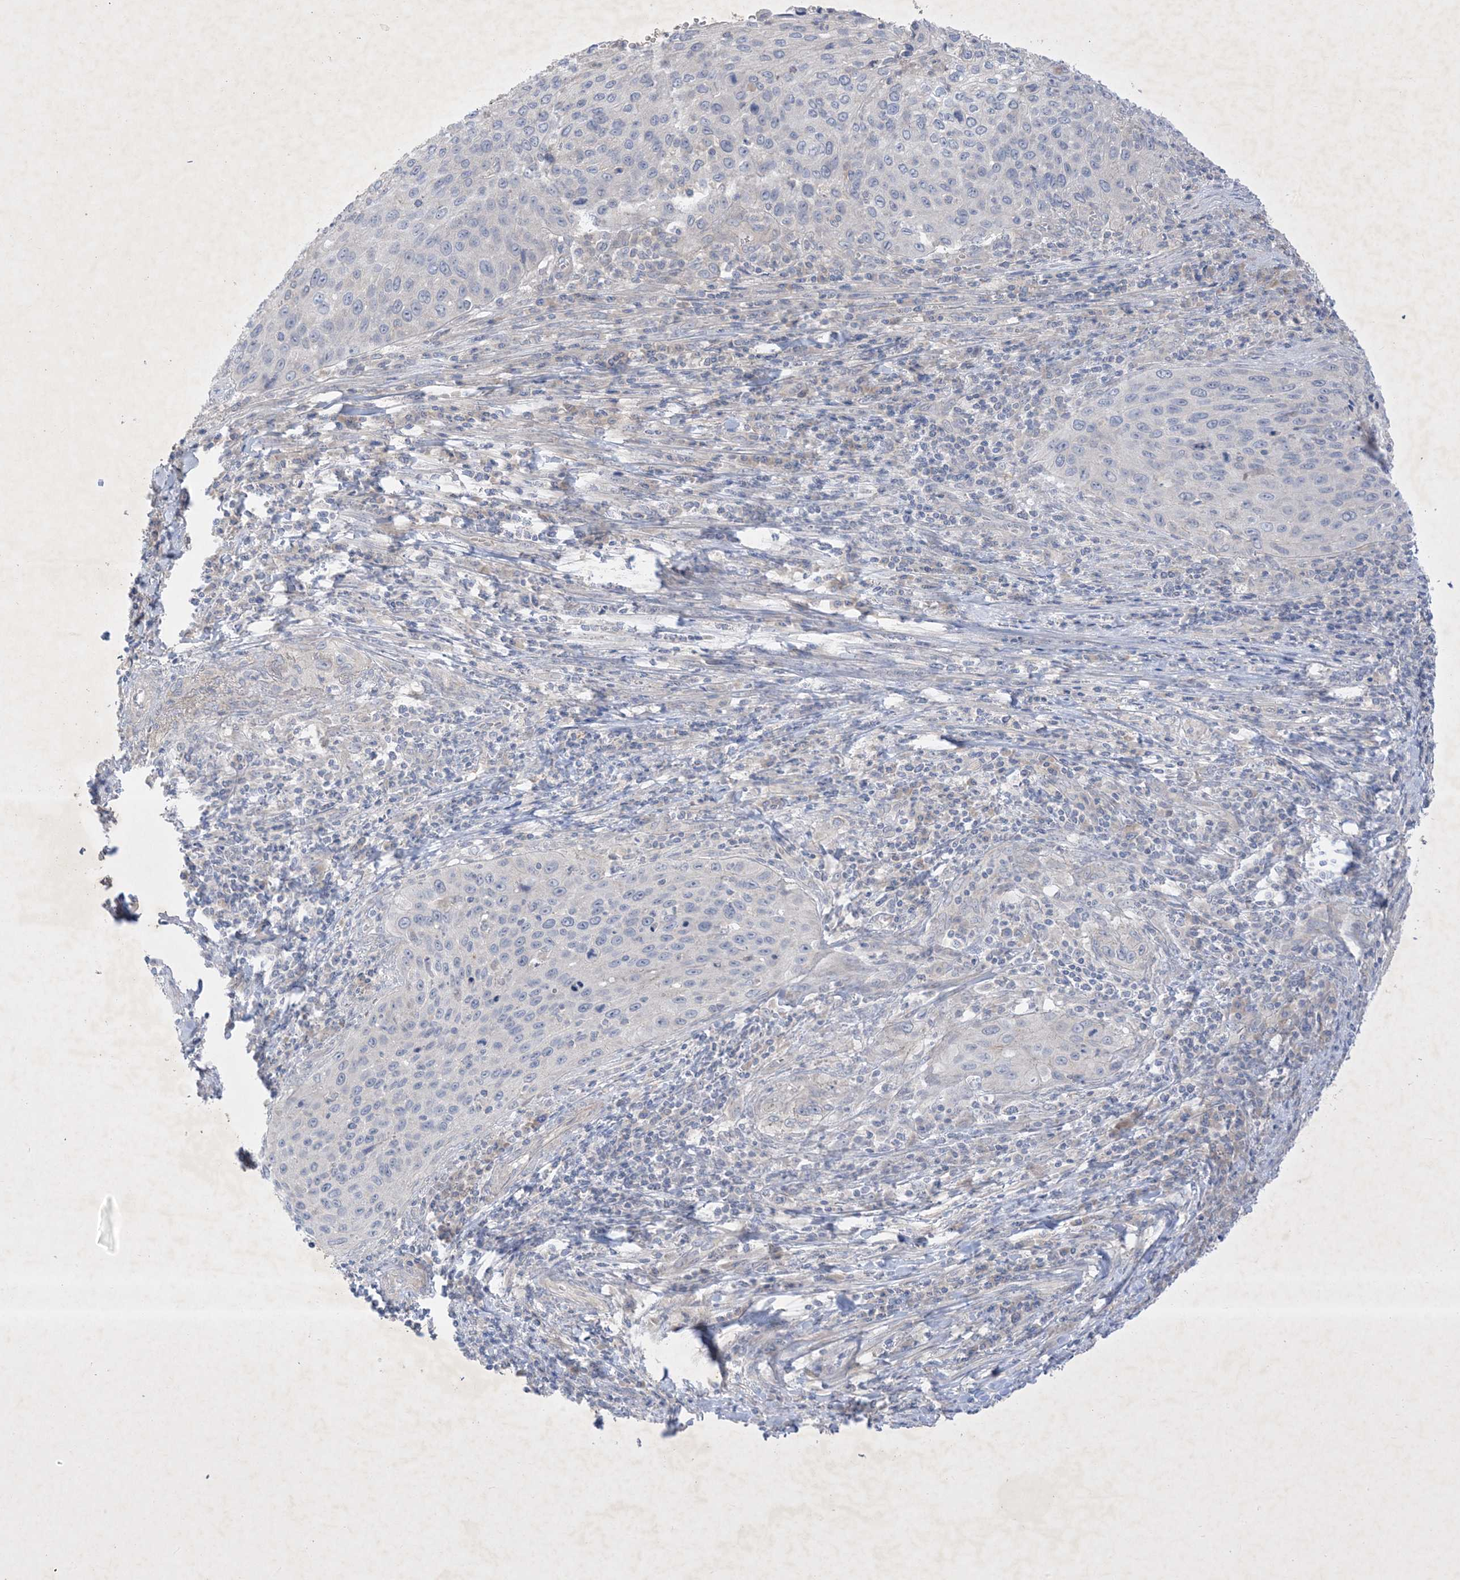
{"staining": {"intensity": "negative", "quantity": "none", "location": "none"}, "tissue": "cervical cancer", "cell_type": "Tumor cells", "image_type": "cancer", "snomed": [{"axis": "morphology", "description": "Squamous cell carcinoma, NOS"}, {"axis": "topography", "description": "Cervix"}], "caption": "Immunohistochemical staining of human cervical cancer reveals no significant positivity in tumor cells. (DAB (3,3'-diaminobenzidine) immunohistochemistry with hematoxylin counter stain).", "gene": "PLEKHA3", "patient": {"sex": "female", "age": 32}}